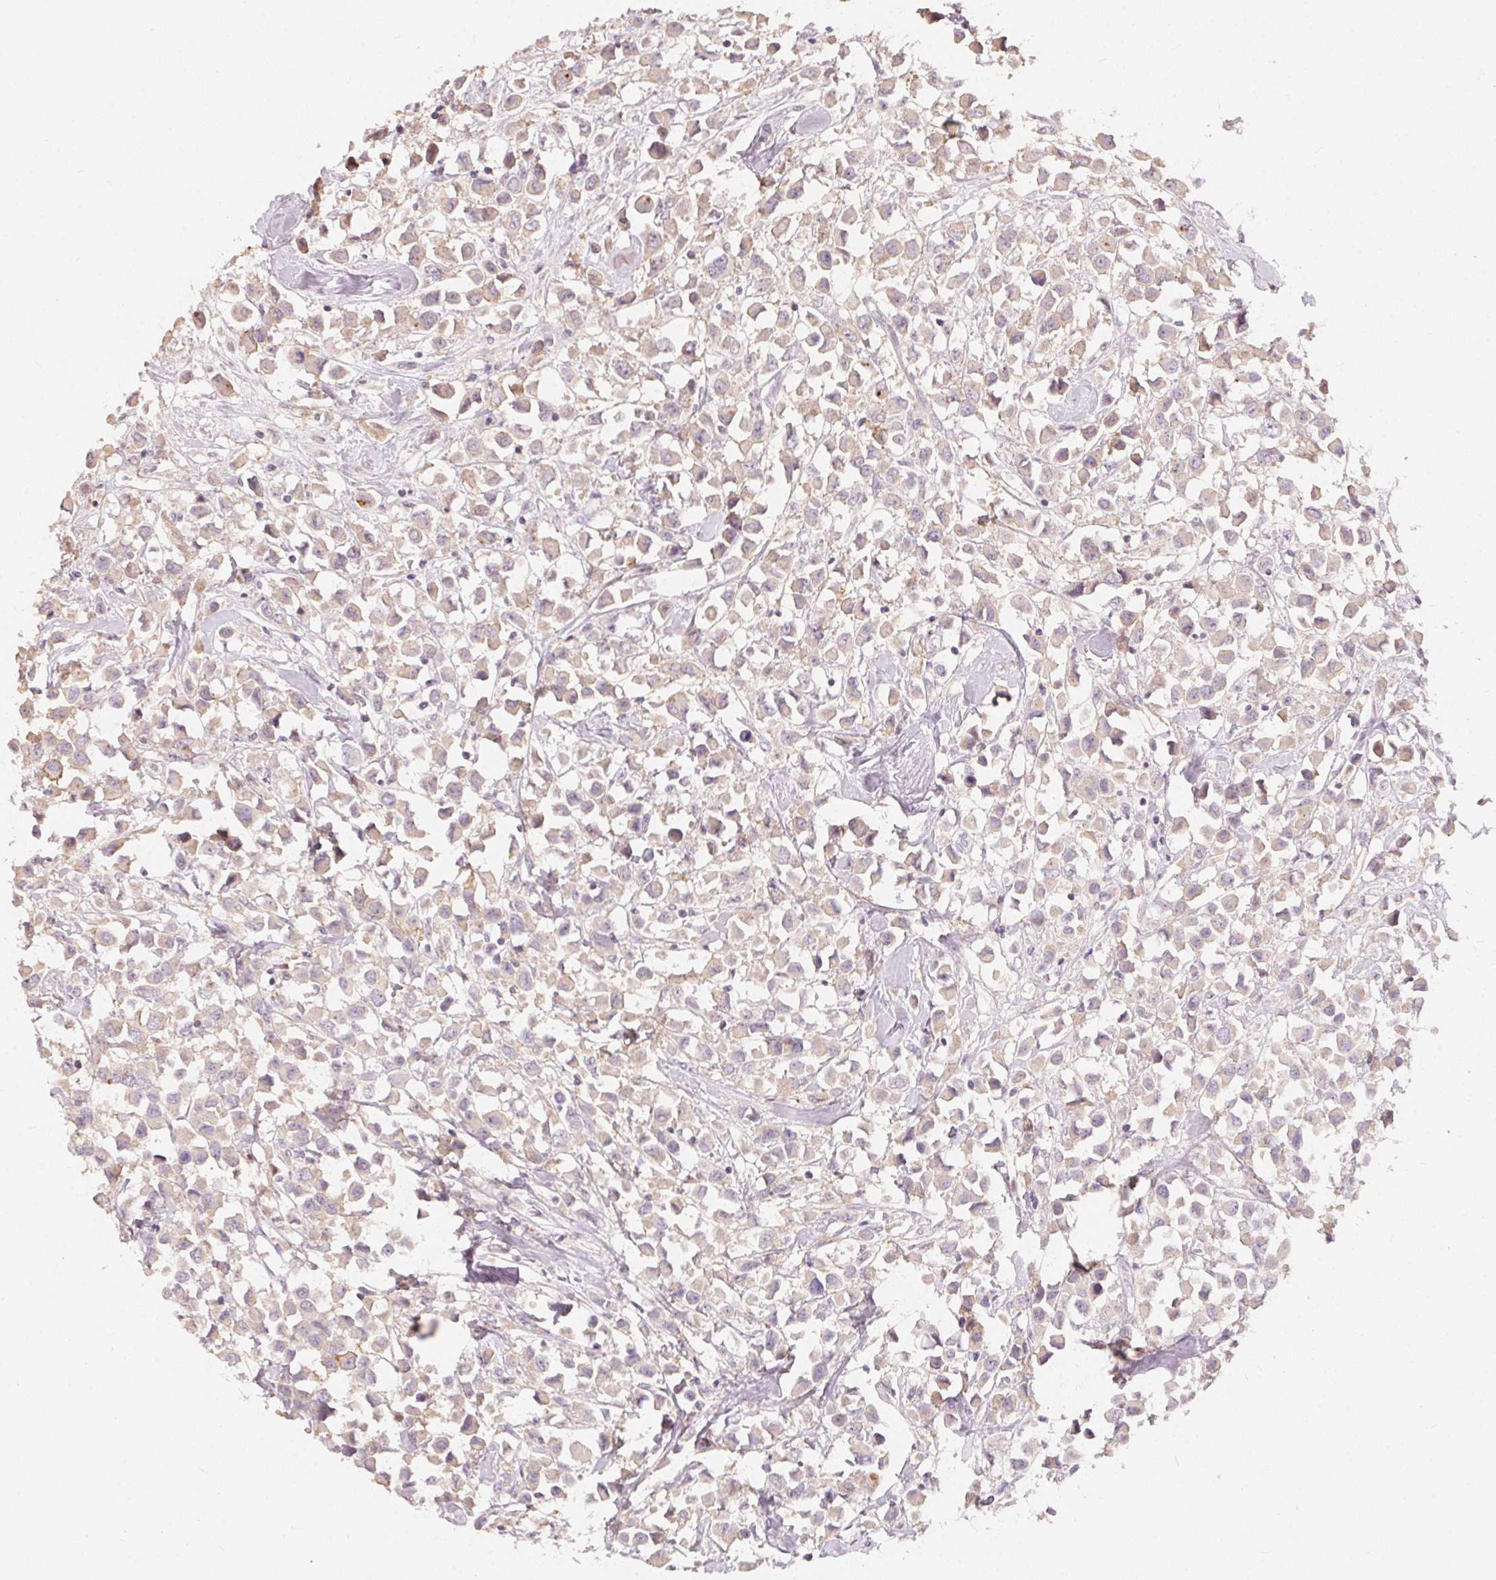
{"staining": {"intensity": "weak", "quantity": ">75%", "location": "cytoplasmic/membranous"}, "tissue": "breast cancer", "cell_type": "Tumor cells", "image_type": "cancer", "snomed": [{"axis": "morphology", "description": "Duct carcinoma"}, {"axis": "topography", "description": "Breast"}], "caption": "This is an image of IHC staining of invasive ductal carcinoma (breast), which shows weak staining in the cytoplasmic/membranous of tumor cells.", "gene": "TP53AIP1", "patient": {"sex": "female", "age": 61}}